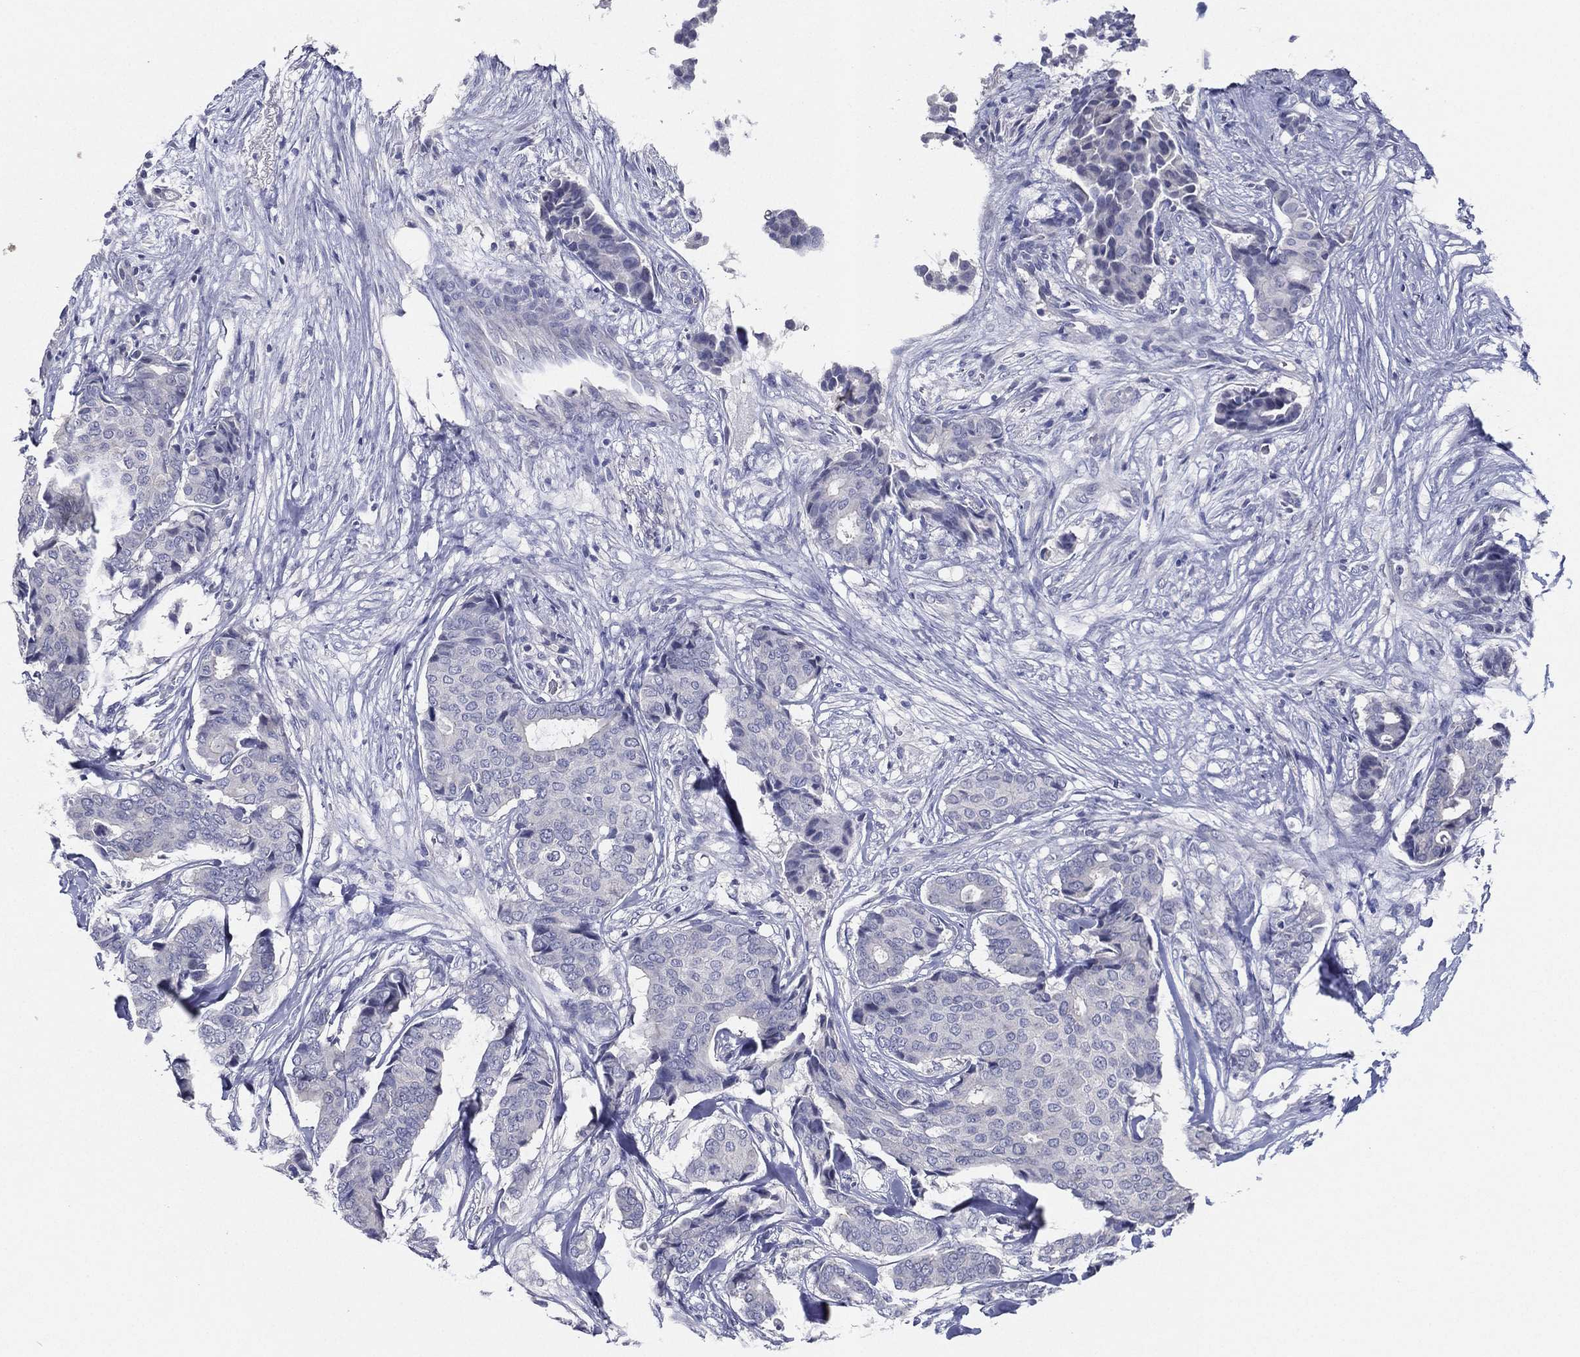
{"staining": {"intensity": "negative", "quantity": "none", "location": "none"}, "tissue": "breast cancer", "cell_type": "Tumor cells", "image_type": "cancer", "snomed": [{"axis": "morphology", "description": "Duct carcinoma"}, {"axis": "topography", "description": "Breast"}], "caption": "Histopathology image shows no protein staining in tumor cells of invasive ductal carcinoma (breast) tissue.", "gene": "SLC13A4", "patient": {"sex": "female", "age": 75}}